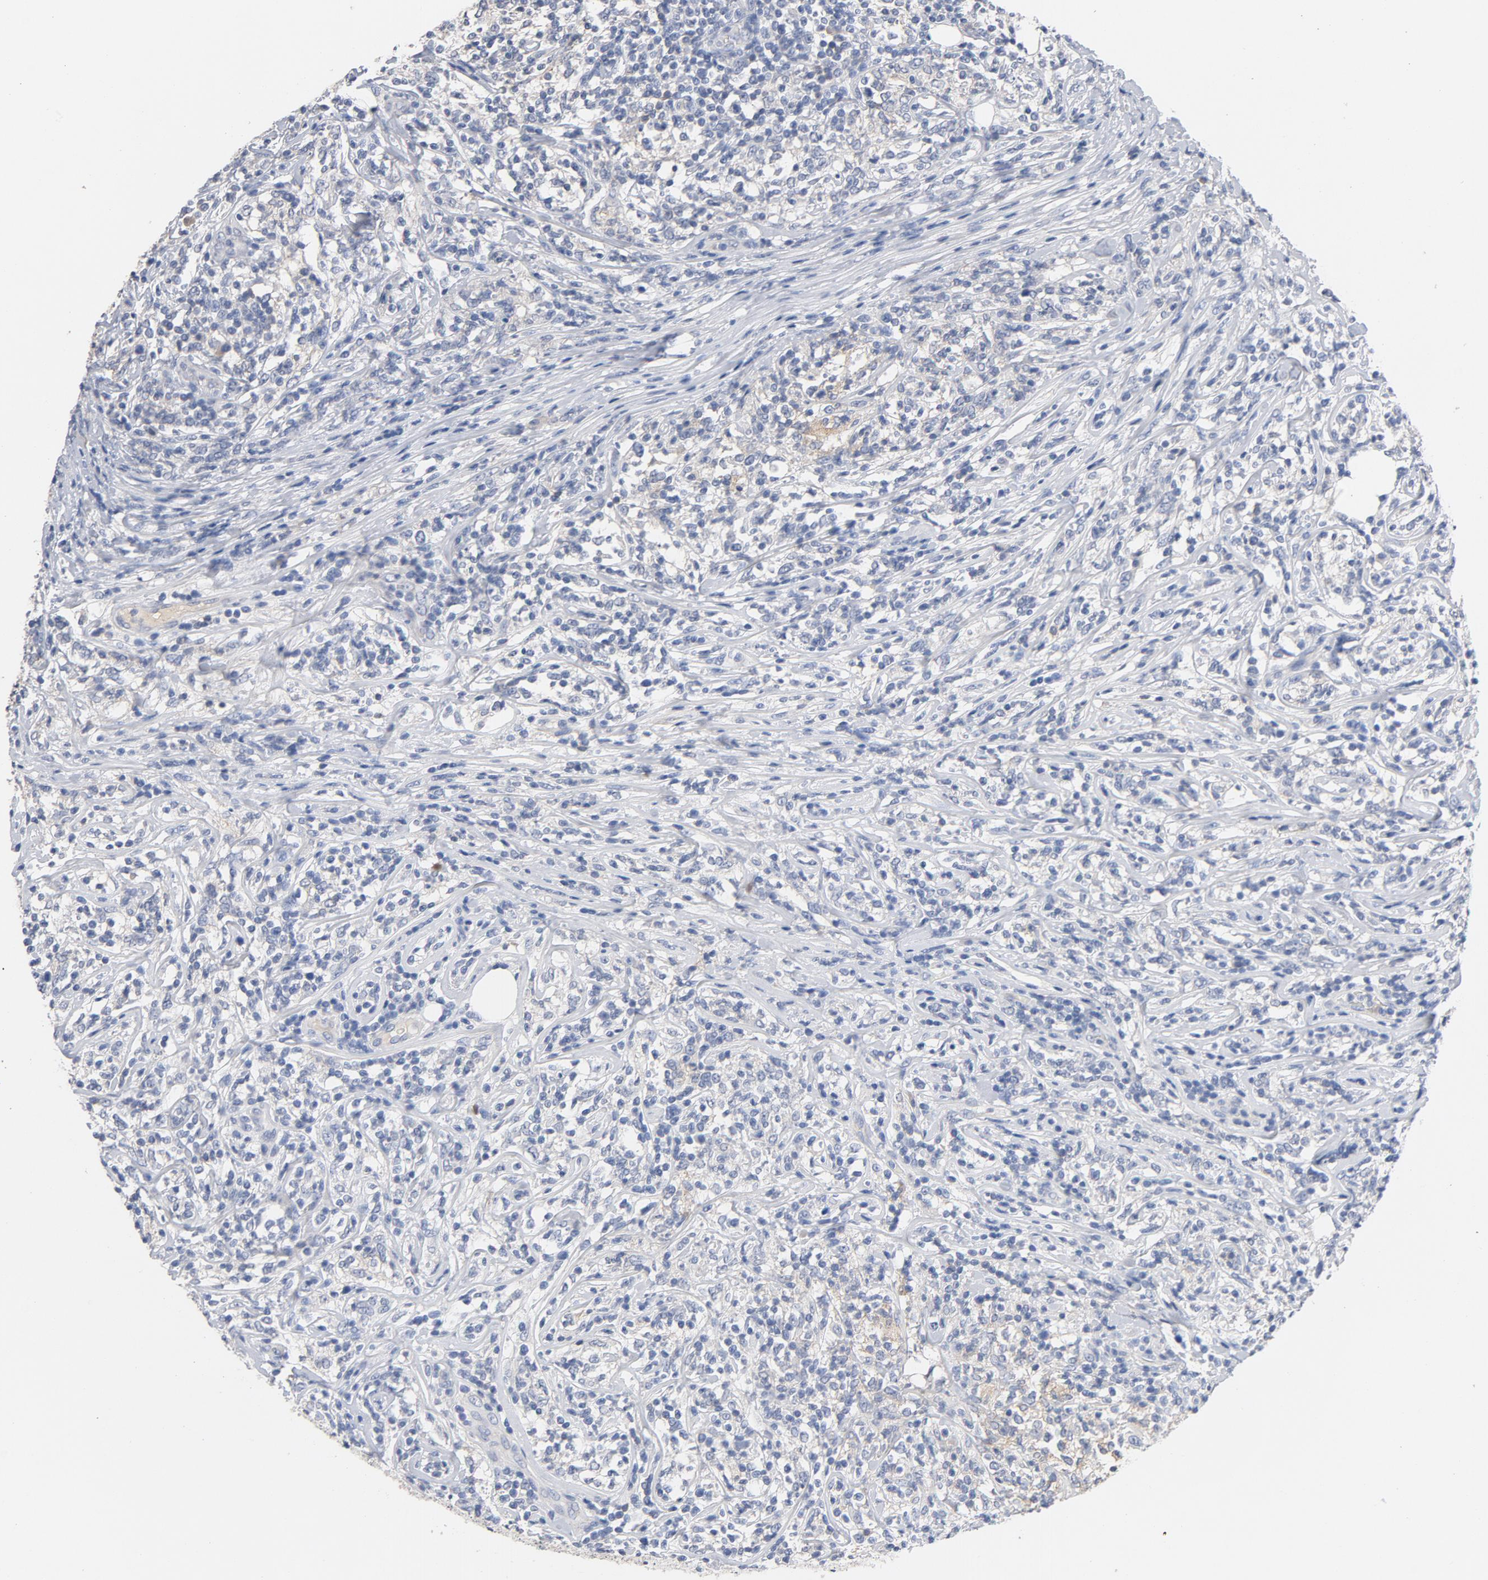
{"staining": {"intensity": "negative", "quantity": "none", "location": "none"}, "tissue": "lymphoma", "cell_type": "Tumor cells", "image_type": "cancer", "snomed": [{"axis": "morphology", "description": "Malignant lymphoma, non-Hodgkin's type, High grade"}, {"axis": "topography", "description": "Lymph node"}], "caption": "Tumor cells are negative for brown protein staining in malignant lymphoma, non-Hodgkin's type (high-grade).", "gene": "ZCCHC13", "patient": {"sex": "female", "age": 84}}